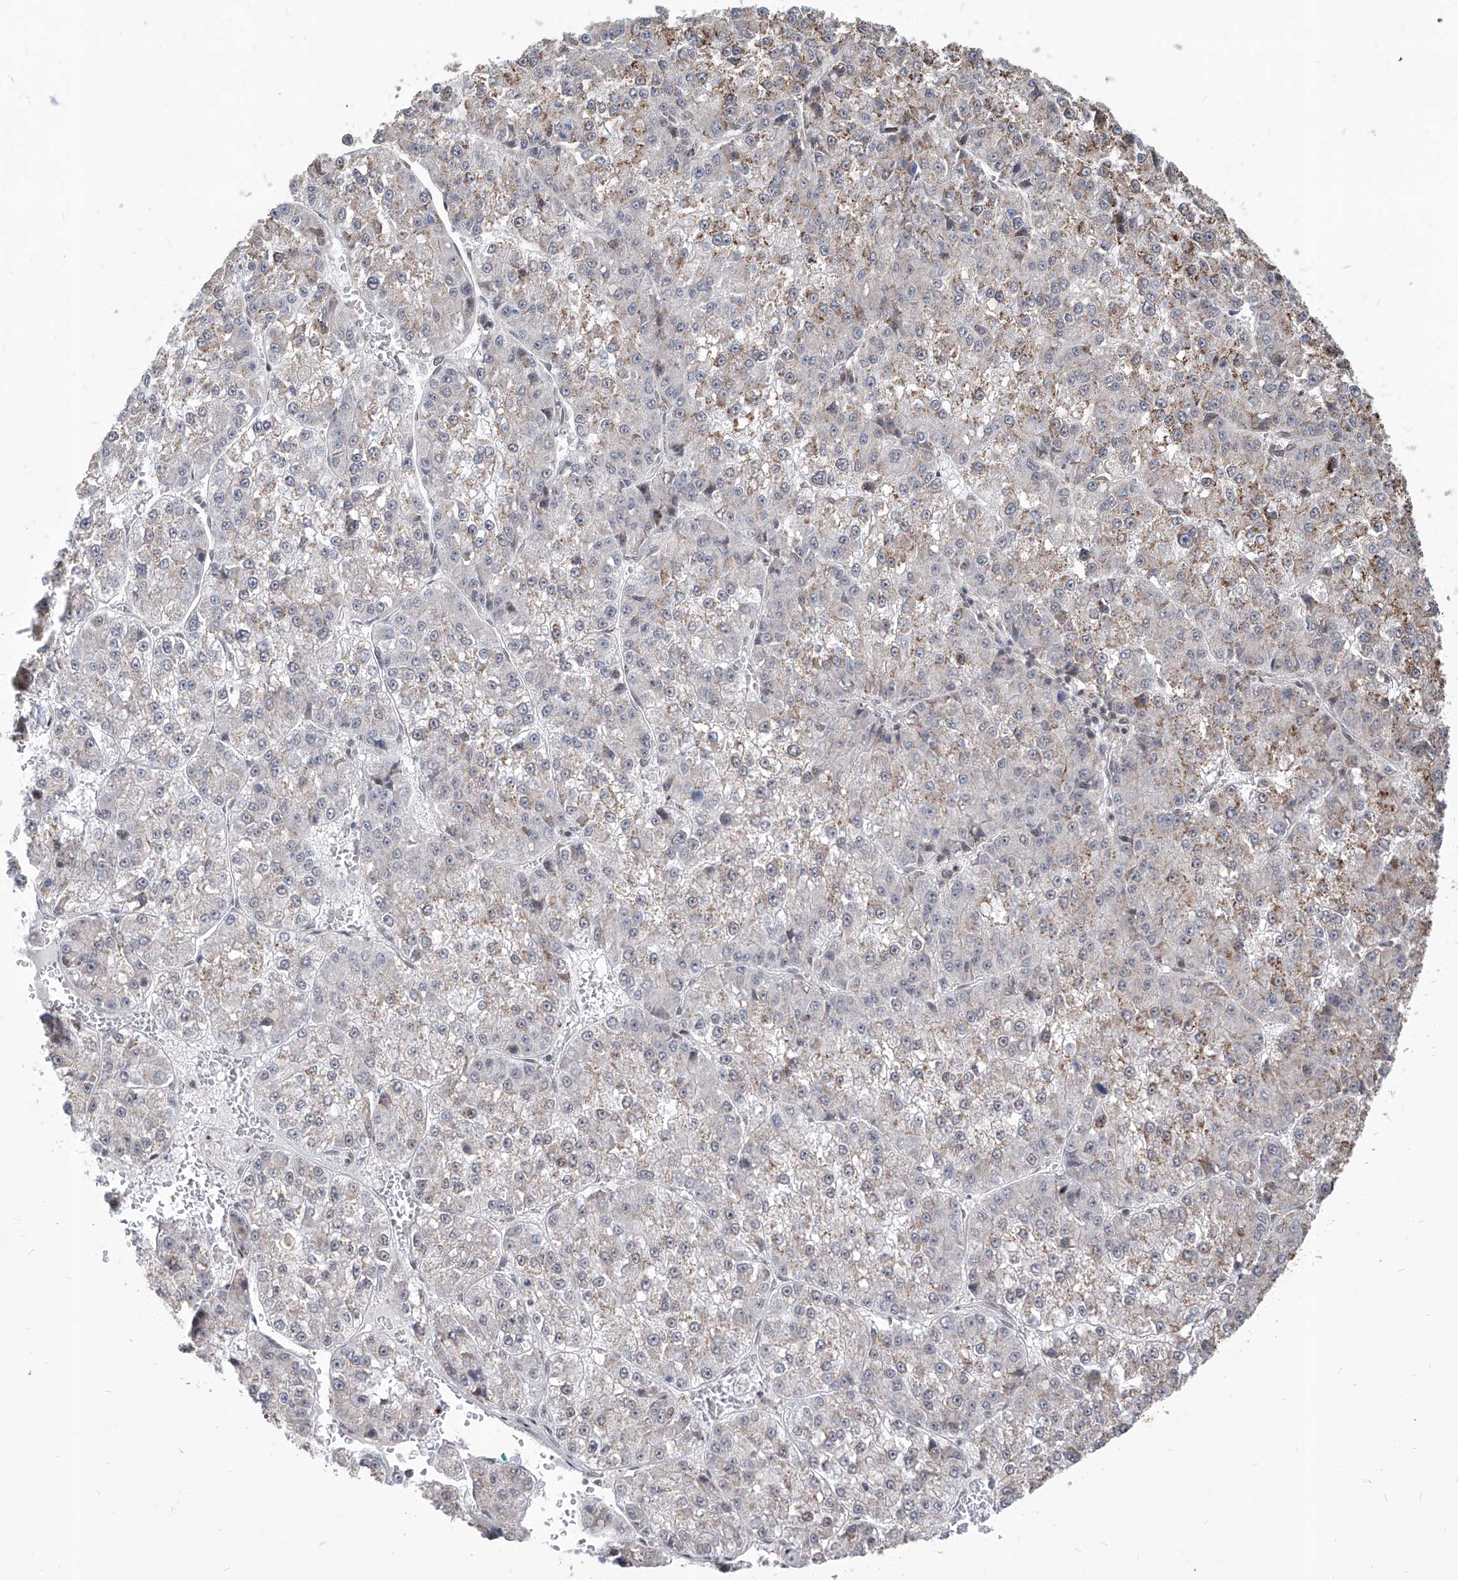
{"staining": {"intensity": "moderate", "quantity": "25%-75%", "location": "cytoplasmic/membranous"}, "tissue": "liver cancer", "cell_type": "Tumor cells", "image_type": "cancer", "snomed": [{"axis": "morphology", "description": "Carcinoma, Hepatocellular, NOS"}, {"axis": "topography", "description": "Liver"}], "caption": "Brown immunohistochemical staining in human liver hepatocellular carcinoma displays moderate cytoplasmic/membranous expression in approximately 25%-75% of tumor cells. The staining was performed using DAB (3,3'-diaminobenzidine) to visualize the protein expression in brown, while the nuclei were stained in blue with hematoxylin (Magnification: 20x).", "gene": "IRF2", "patient": {"sex": "female", "age": 73}}